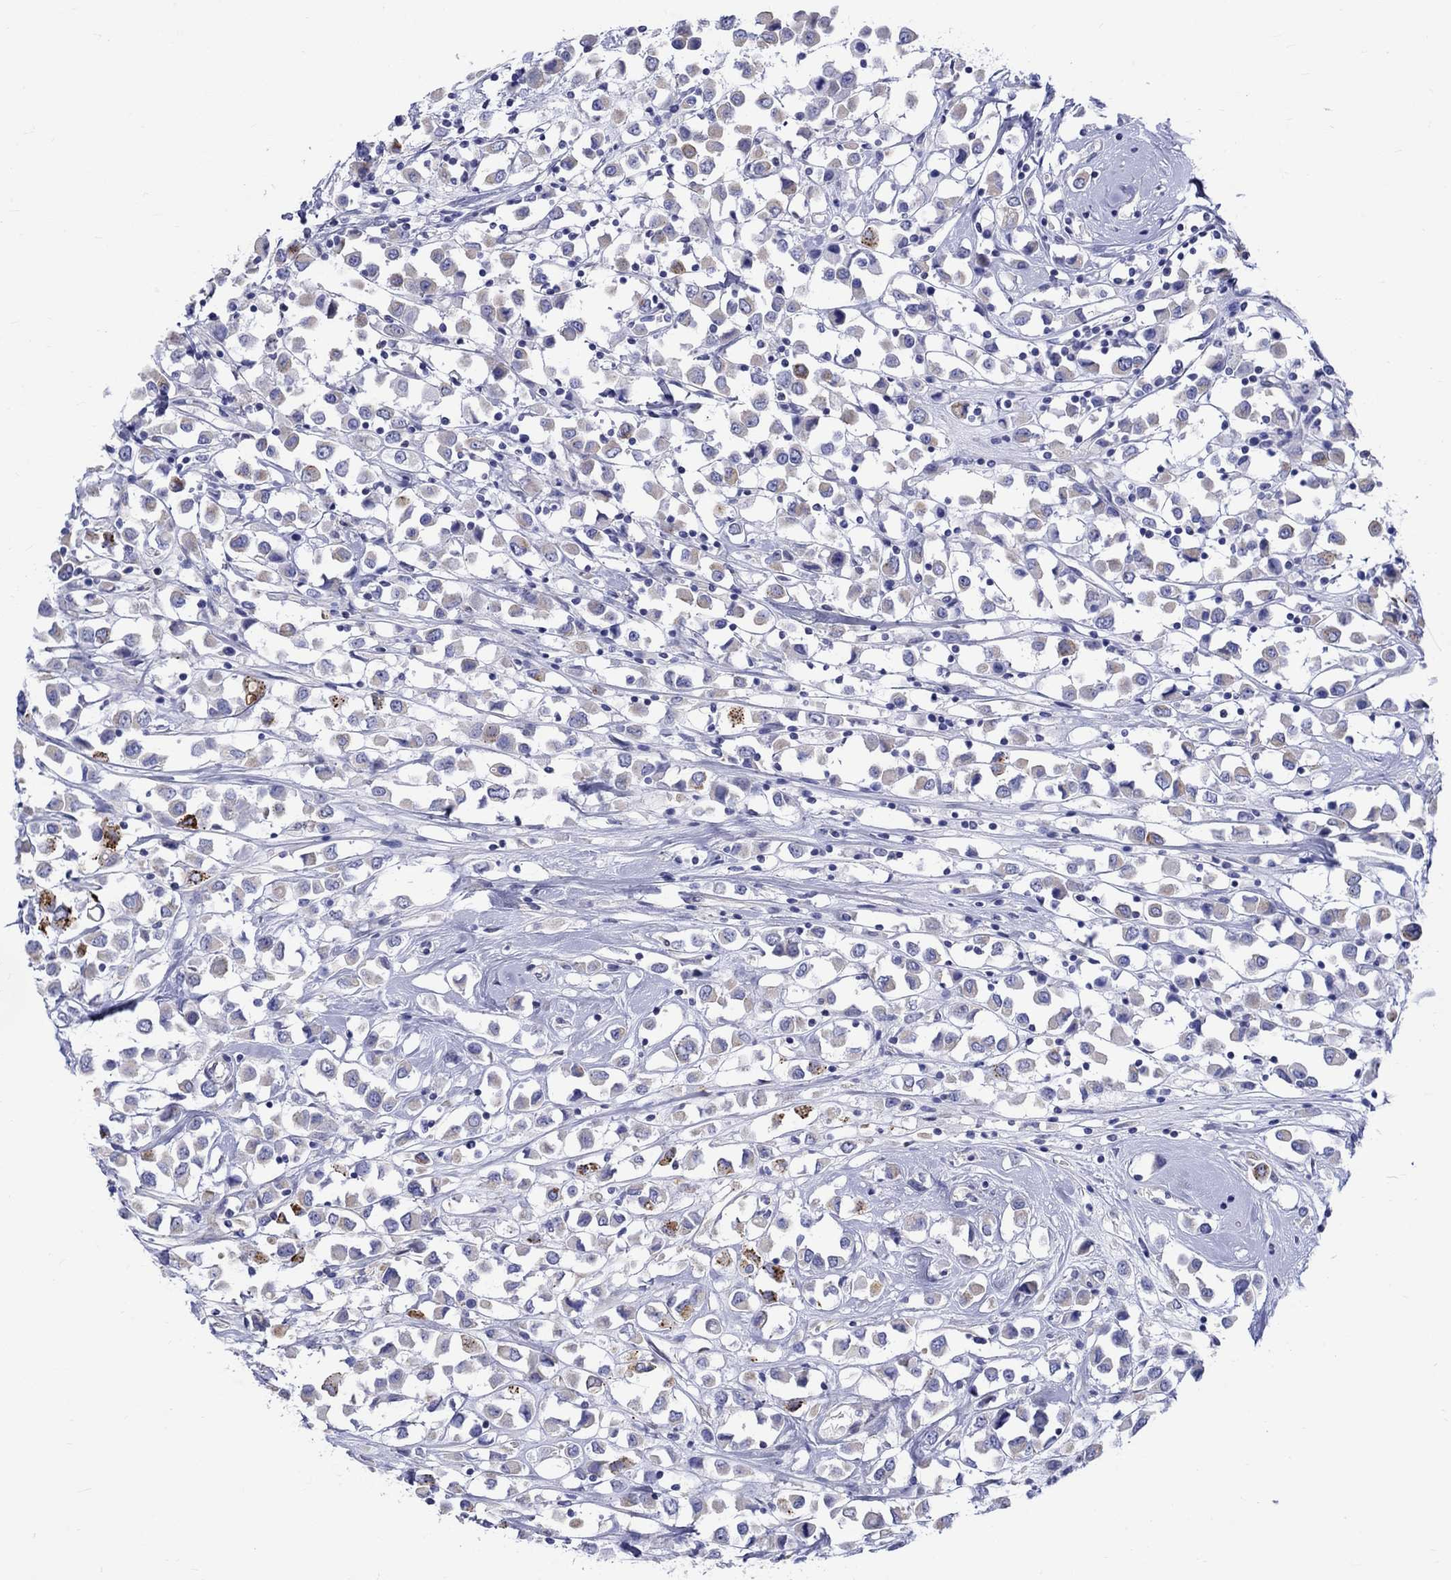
{"staining": {"intensity": "negative", "quantity": "none", "location": "none"}, "tissue": "breast cancer", "cell_type": "Tumor cells", "image_type": "cancer", "snomed": [{"axis": "morphology", "description": "Duct carcinoma"}, {"axis": "topography", "description": "Breast"}], "caption": "High magnification brightfield microscopy of breast cancer (invasive ductal carcinoma) stained with DAB (brown) and counterstained with hematoxylin (blue): tumor cells show no significant positivity.", "gene": "SH2D7", "patient": {"sex": "female", "age": 61}}